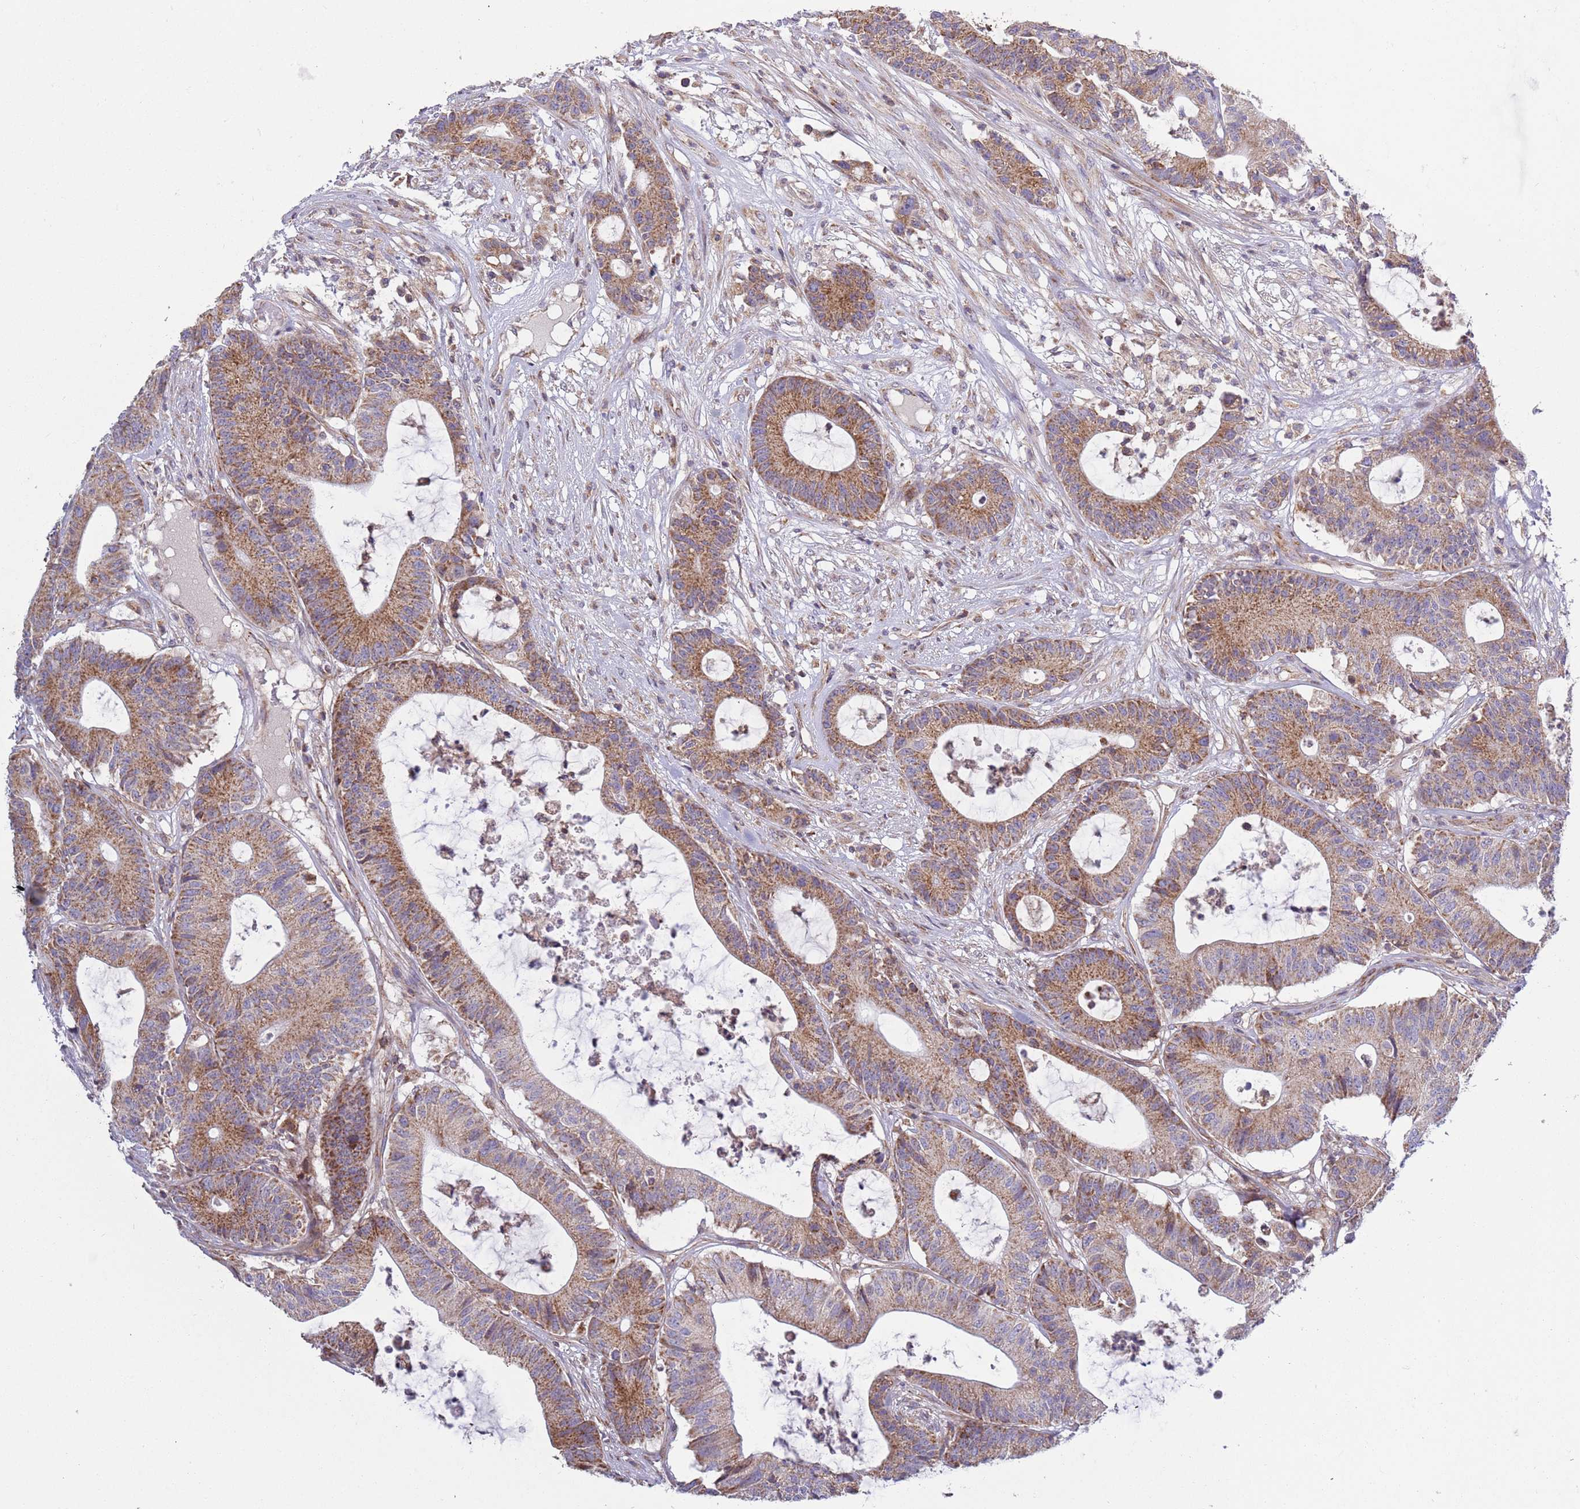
{"staining": {"intensity": "moderate", "quantity": ">75%", "location": "cytoplasmic/membranous"}, "tissue": "colorectal cancer", "cell_type": "Tumor cells", "image_type": "cancer", "snomed": [{"axis": "morphology", "description": "Adenocarcinoma, NOS"}, {"axis": "topography", "description": "Colon"}], "caption": "Brown immunohistochemical staining in human adenocarcinoma (colorectal) shows moderate cytoplasmic/membranous staining in approximately >75% of tumor cells.", "gene": "IRS4", "patient": {"sex": "female", "age": 84}}